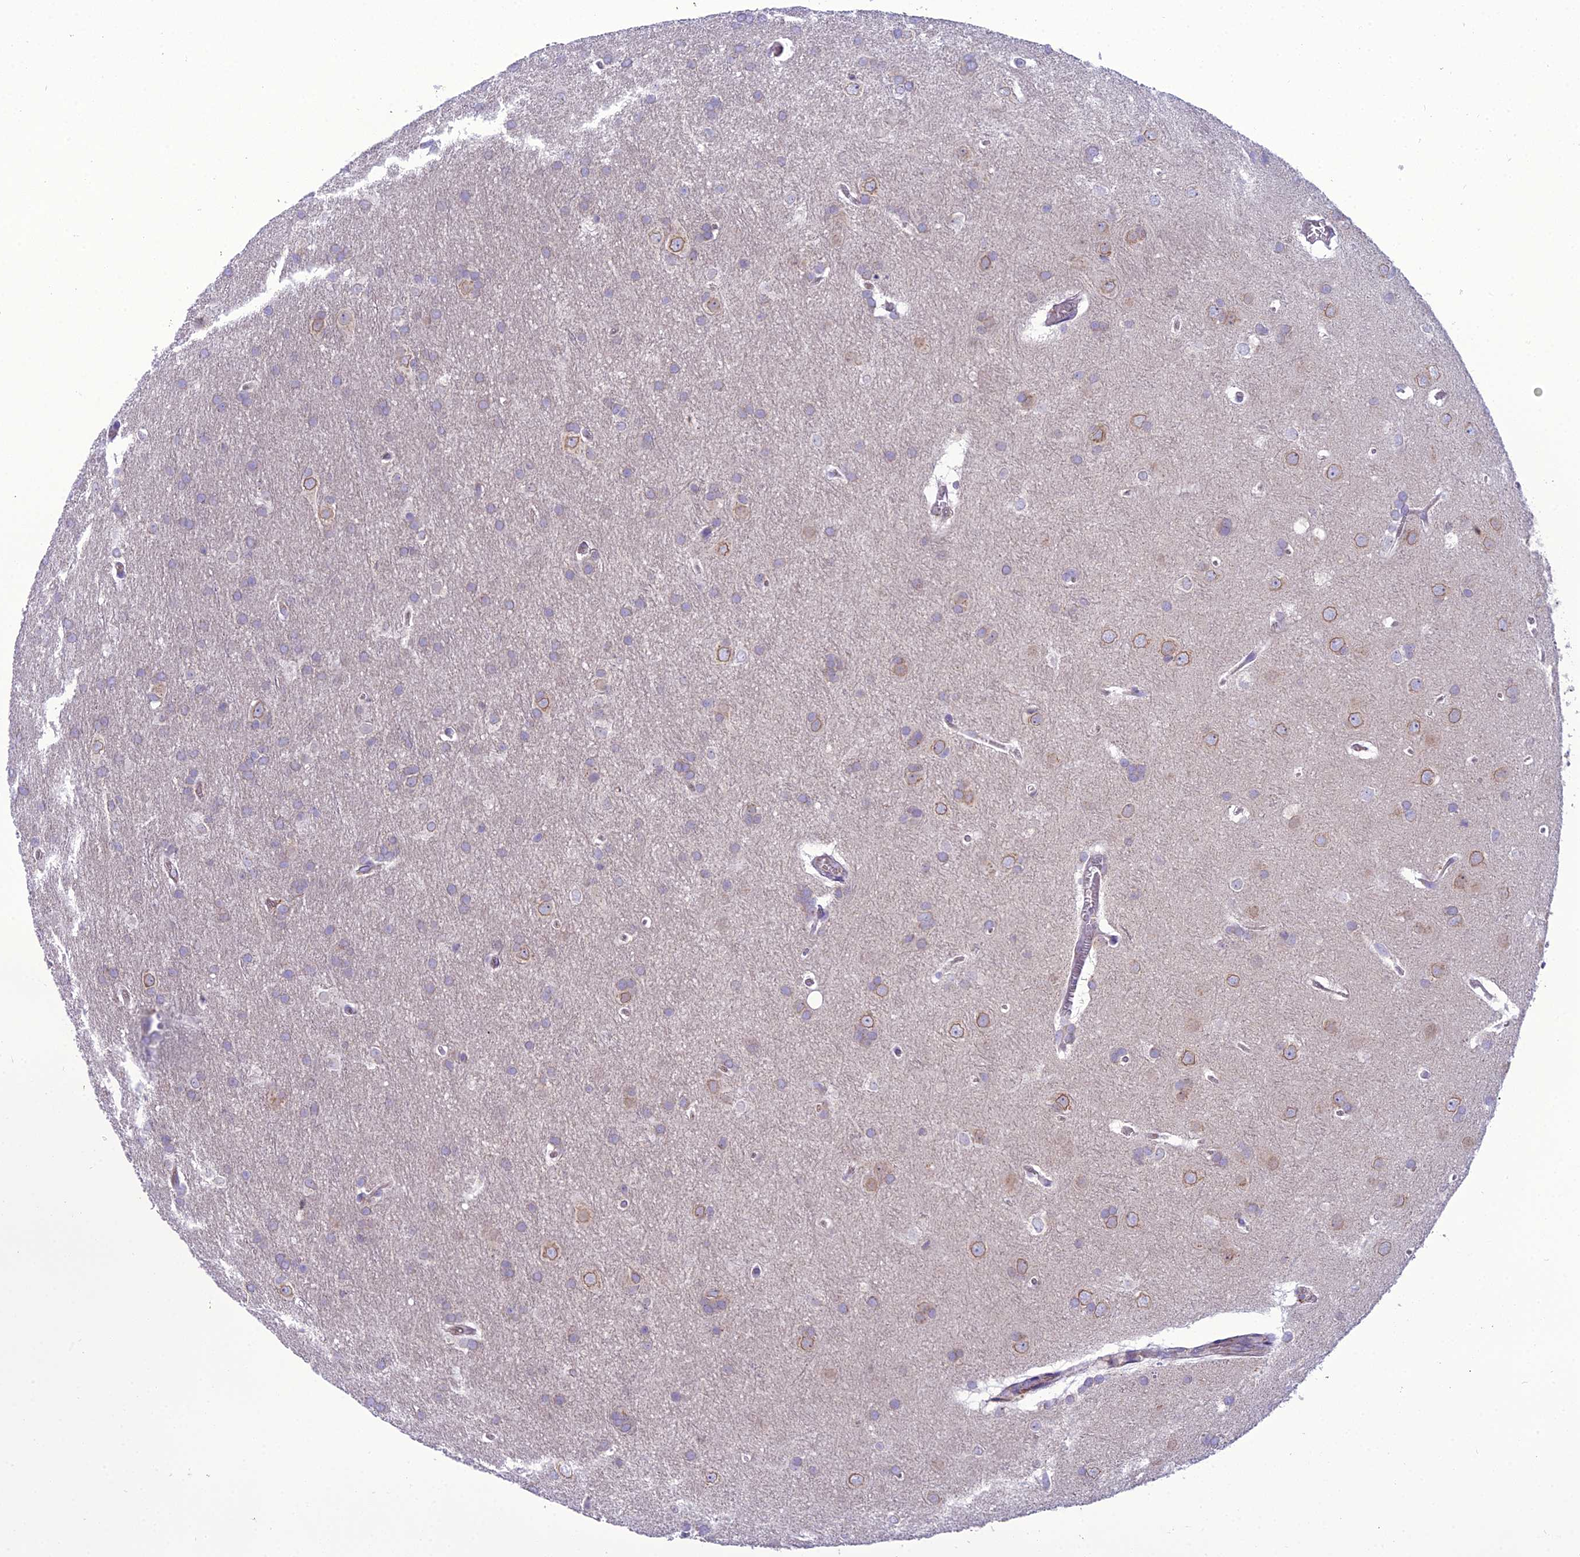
{"staining": {"intensity": "moderate", "quantity": "<25%", "location": "cytoplasmic/membranous,nuclear"}, "tissue": "glioma", "cell_type": "Tumor cells", "image_type": "cancer", "snomed": [{"axis": "morphology", "description": "Glioma, malignant, Low grade"}, {"axis": "topography", "description": "Brain"}], "caption": "This histopathology image demonstrates immunohistochemistry (IHC) staining of human malignant low-grade glioma, with low moderate cytoplasmic/membranous and nuclear expression in approximately <25% of tumor cells.", "gene": "GOLPH3", "patient": {"sex": "female", "age": 32}}